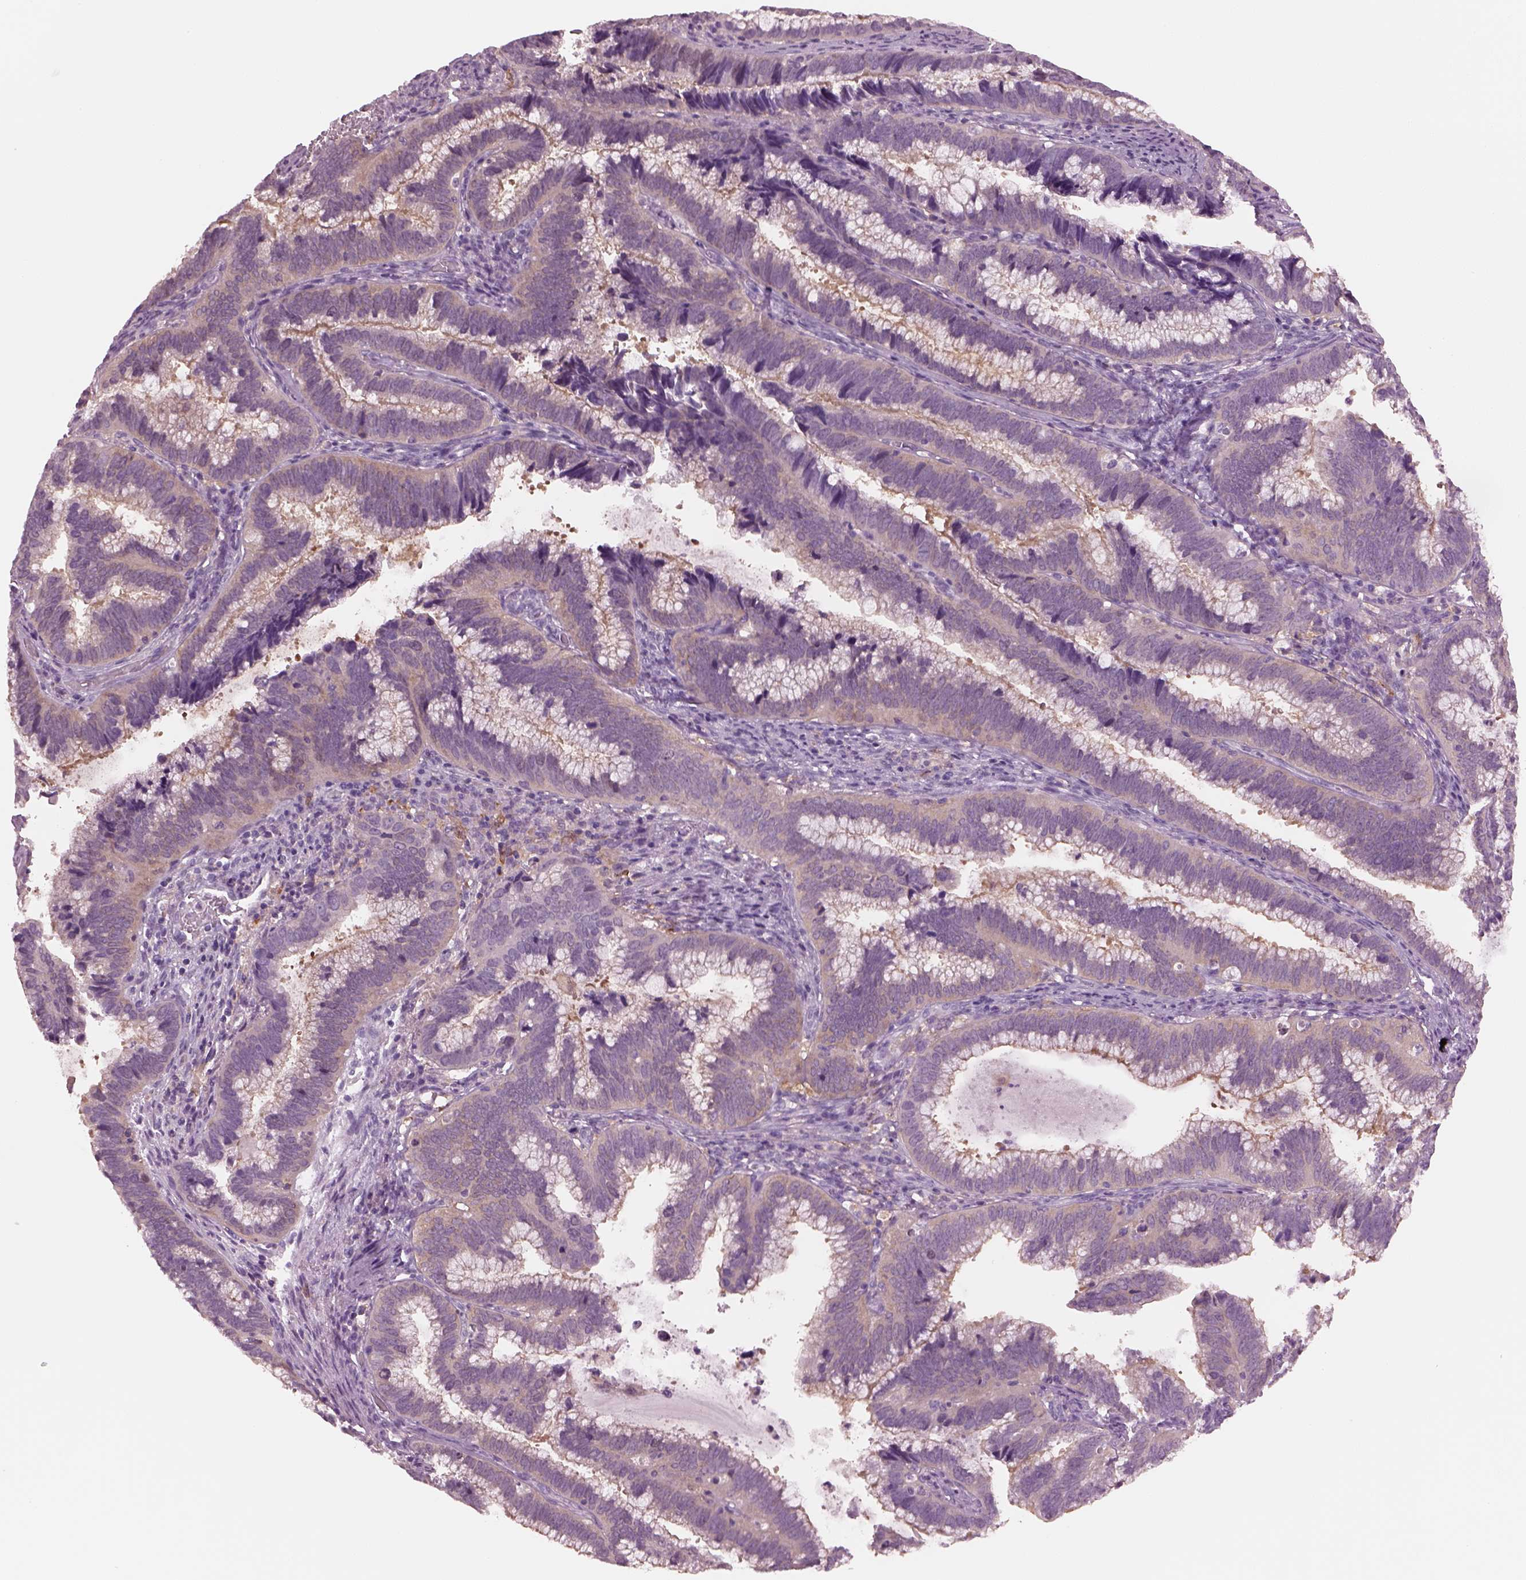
{"staining": {"intensity": "negative", "quantity": "none", "location": "none"}, "tissue": "cervical cancer", "cell_type": "Tumor cells", "image_type": "cancer", "snomed": [{"axis": "morphology", "description": "Adenocarcinoma, NOS"}, {"axis": "topography", "description": "Cervix"}], "caption": "Protein analysis of adenocarcinoma (cervical) displays no significant staining in tumor cells.", "gene": "SHTN1", "patient": {"sex": "female", "age": 61}}